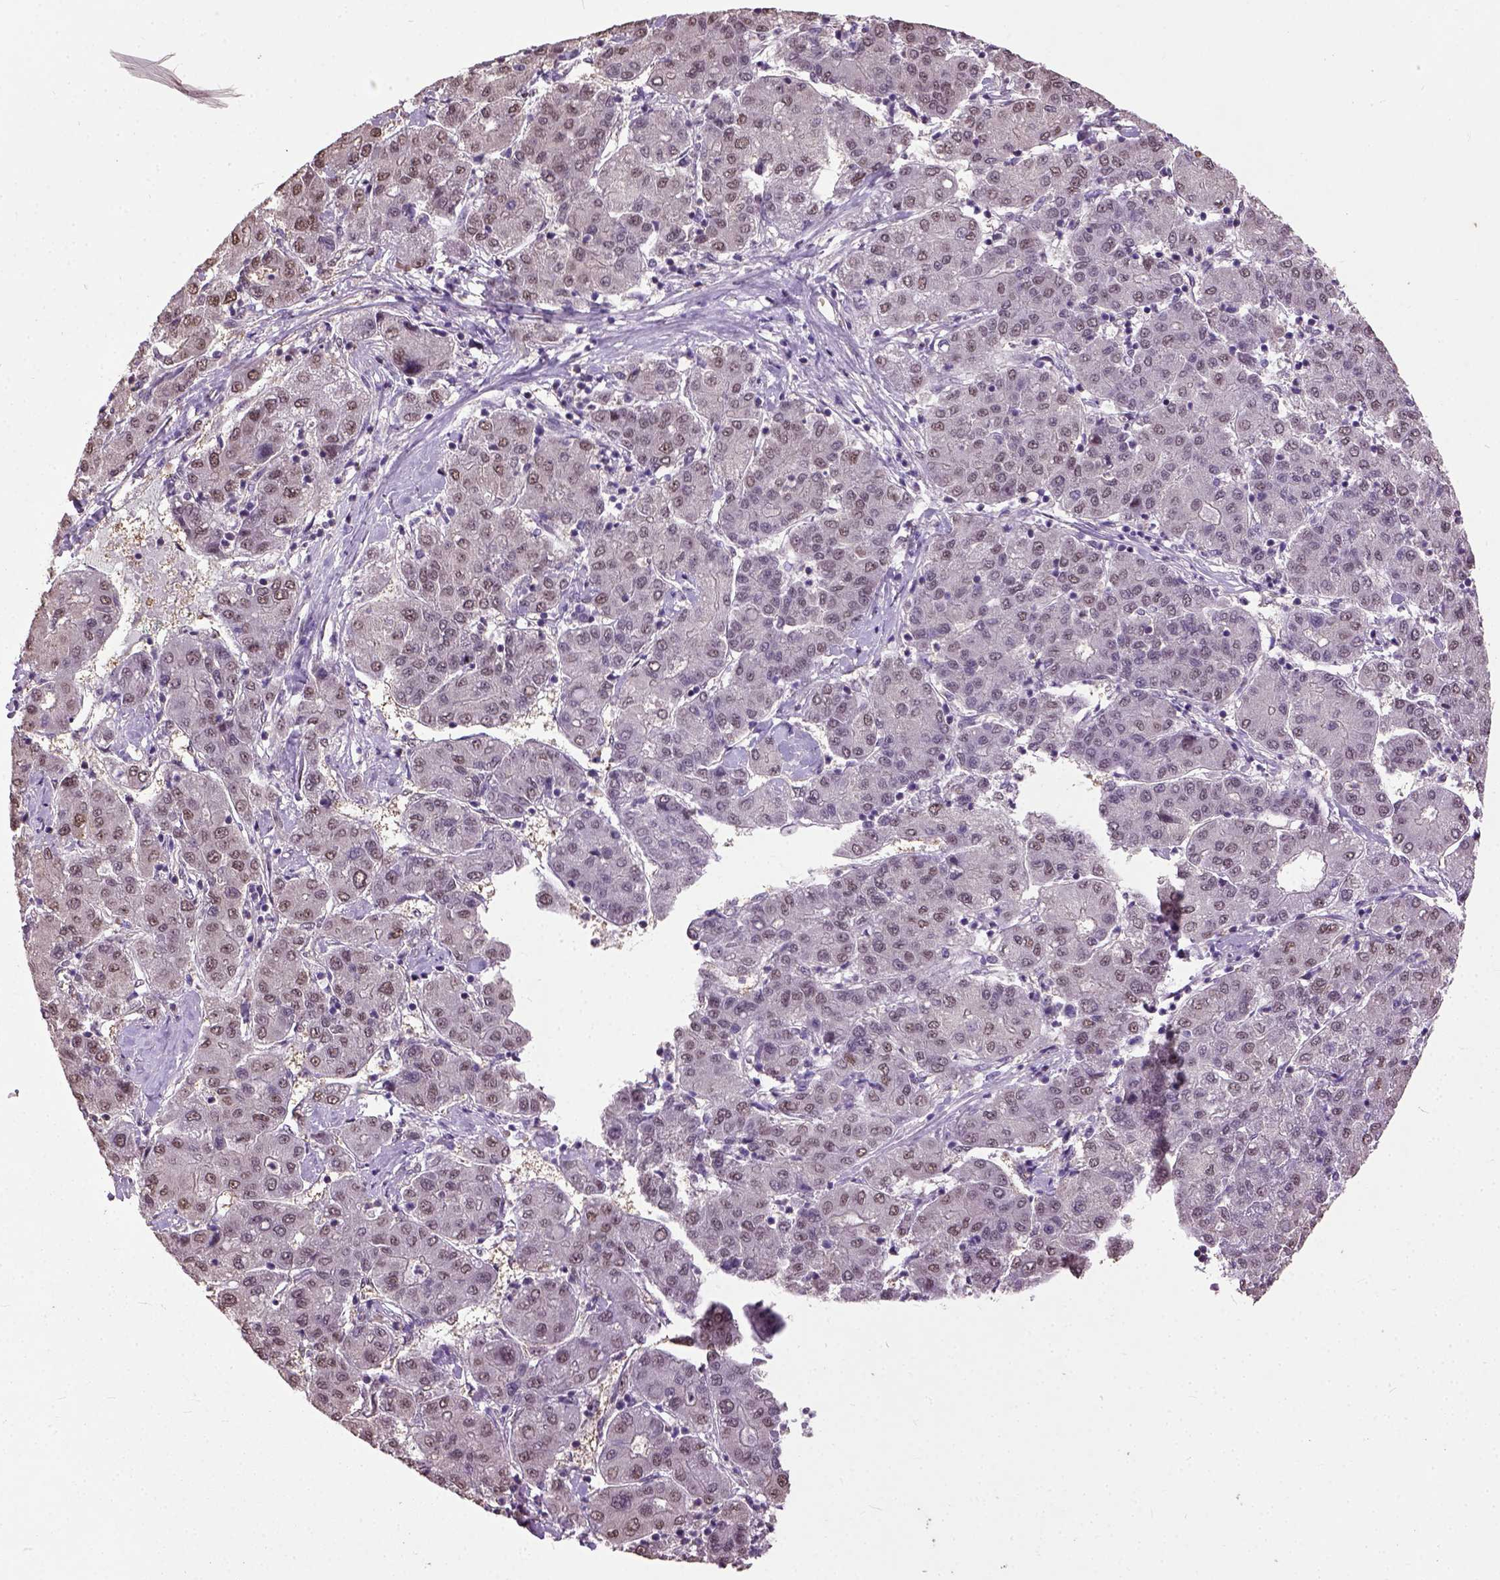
{"staining": {"intensity": "moderate", "quantity": "25%-75%", "location": "nuclear"}, "tissue": "liver cancer", "cell_type": "Tumor cells", "image_type": "cancer", "snomed": [{"axis": "morphology", "description": "Carcinoma, Hepatocellular, NOS"}, {"axis": "topography", "description": "Liver"}], "caption": "Protein staining of liver hepatocellular carcinoma tissue demonstrates moderate nuclear expression in about 25%-75% of tumor cells.", "gene": "UBA3", "patient": {"sex": "male", "age": 65}}